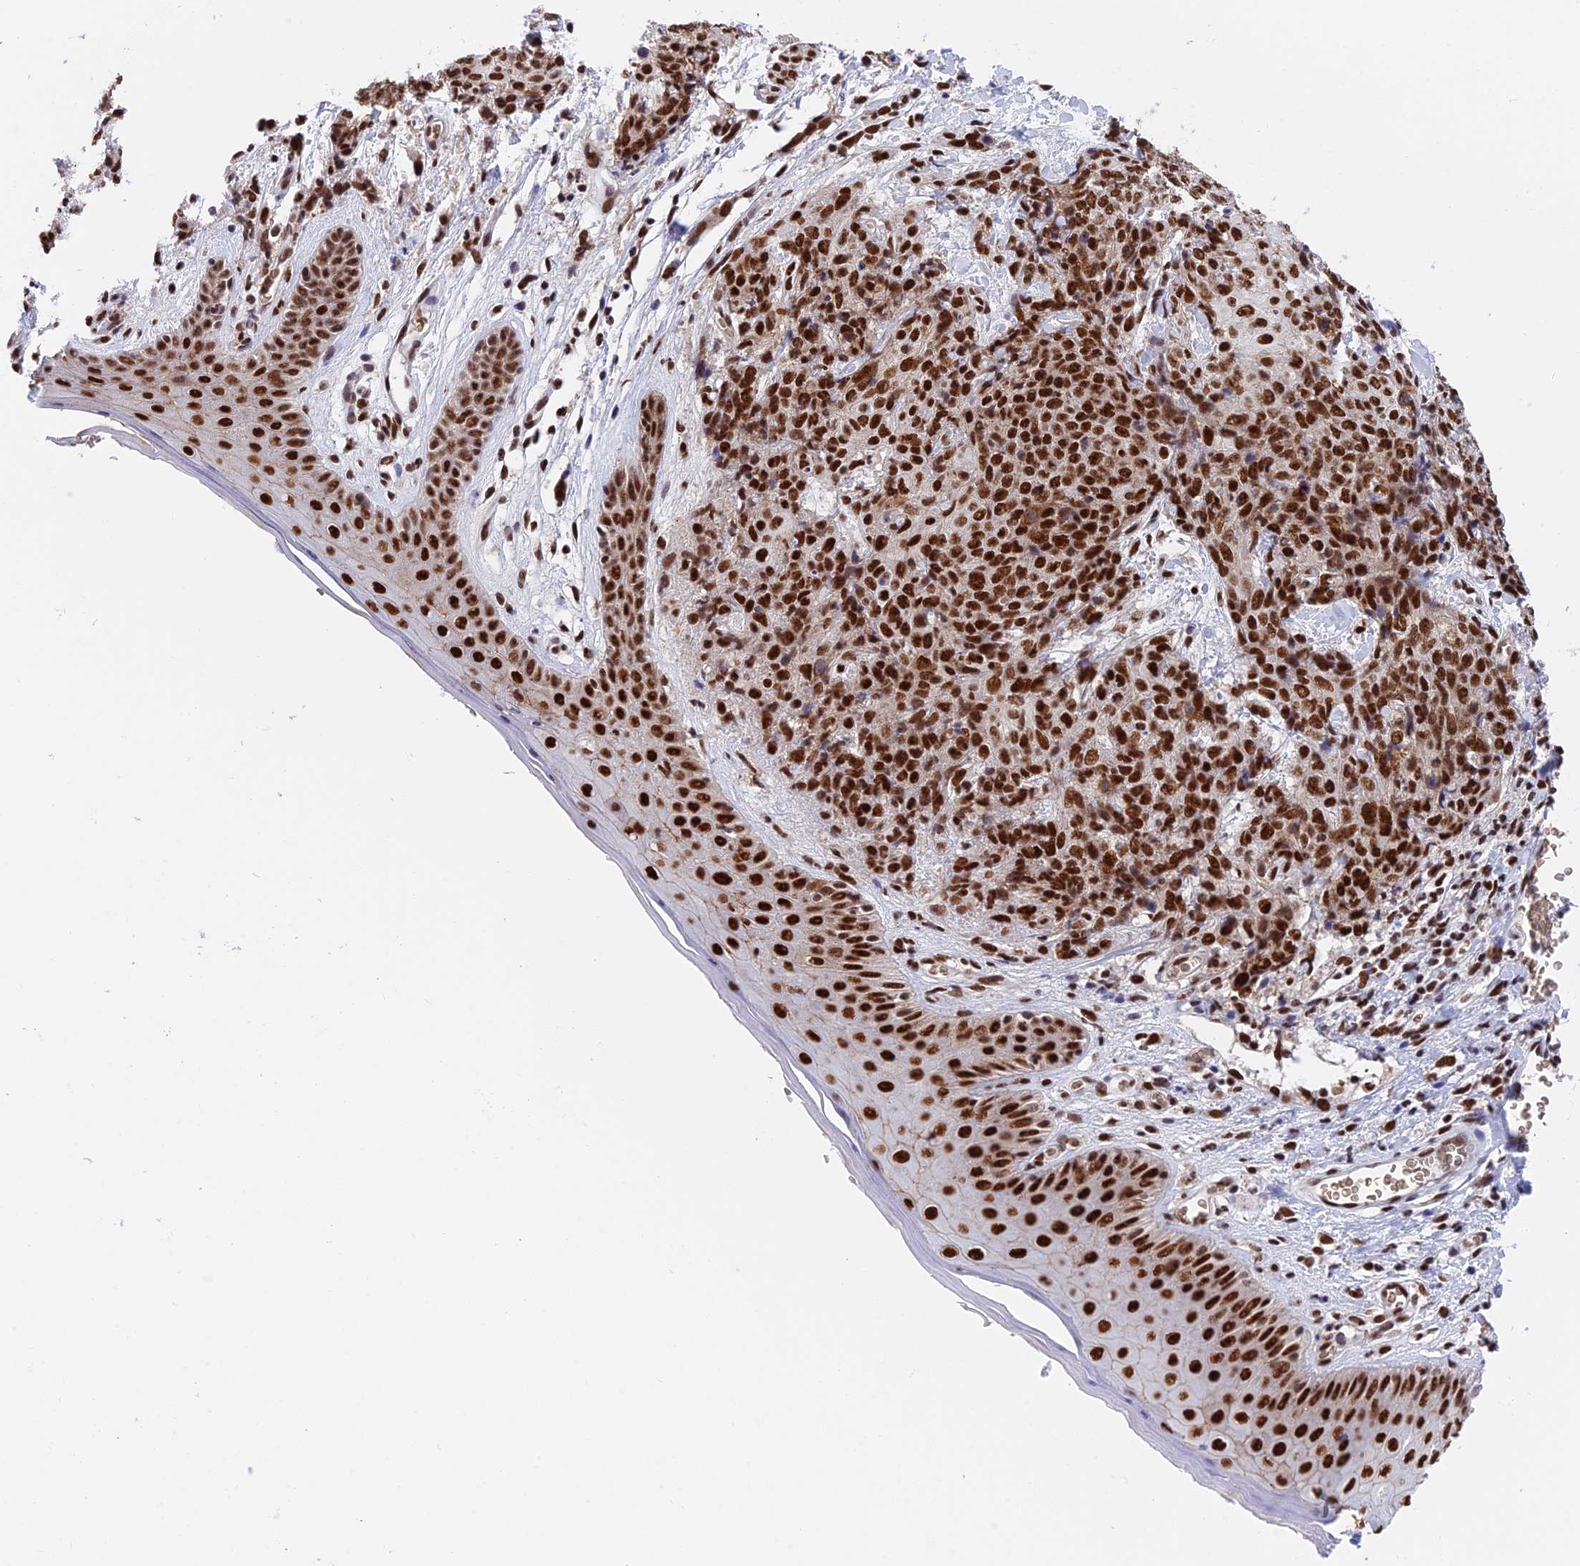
{"staining": {"intensity": "strong", "quantity": ">75%", "location": "nuclear"}, "tissue": "skin cancer", "cell_type": "Tumor cells", "image_type": "cancer", "snomed": [{"axis": "morphology", "description": "Squamous cell carcinoma, NOS"}, {"axis": "topography", "description": "Skin"}, {"axis": "topography", "description": "Vulva"}], "caption": "Tumor cells display high levels of strong nuclear positivity in approximately >75% of cells in human squamous cell carcinoma (skin).", "gene": "EEF1AKMT3", "patient": {"sex": "female", "age": 85}}